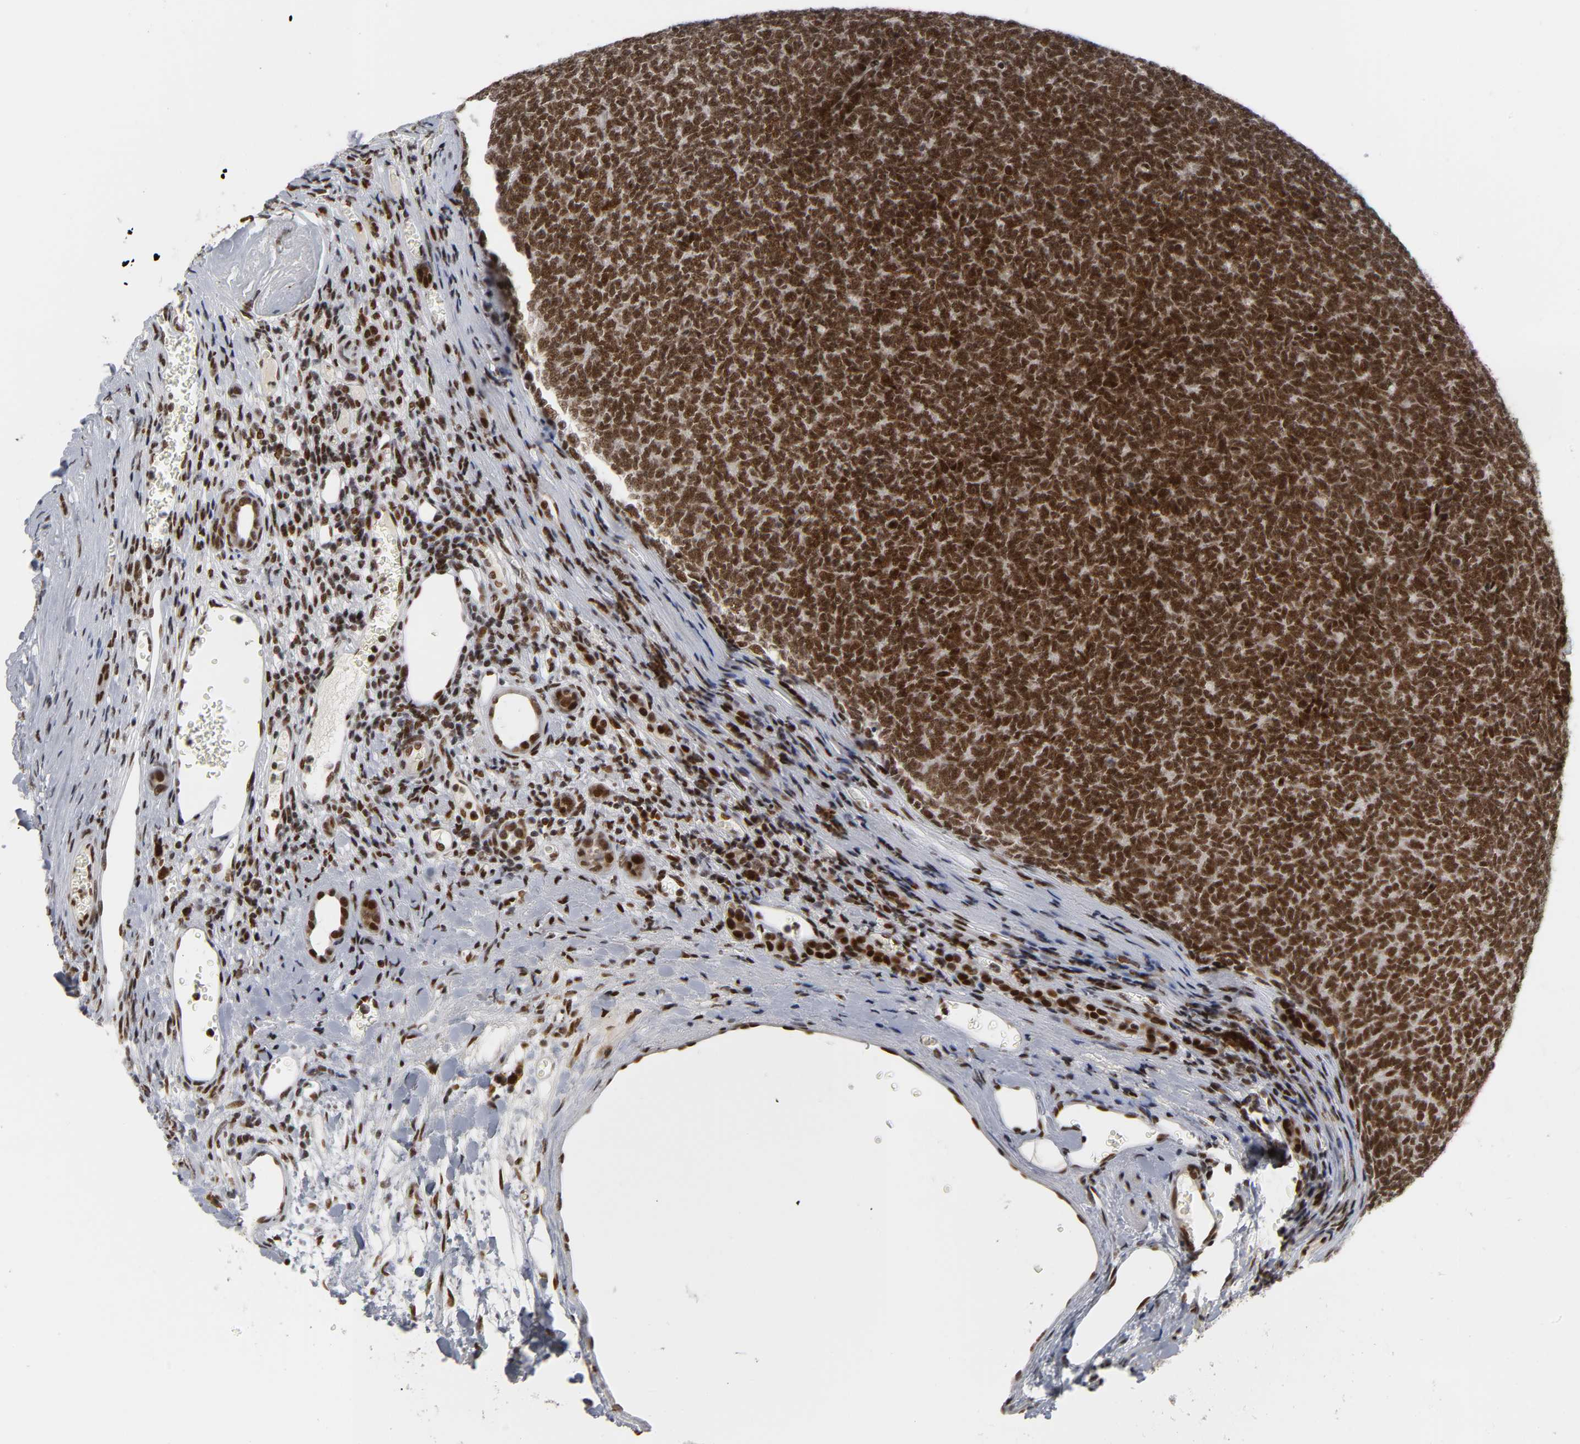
{"staining": {"intensity": "strong", "quantity": ">75%", "location": "nuclear"}, "tissue": "renal cancer", "cell_type": "Tumor cells", "image_type": "cancer", "snomed": [{"axis": "morphology", "description": "Neoplasm, malignant, NOS"}, {"axis": "topography", "description": "Kidney"}], "caption": "Immunohistochemistry micrograph of neoplastic tissue: human renal neoplasm (malignant) stained using IHC reveals high levels of strong protein expression localized specifically in the nuclear of tumor cells, appearing as a nuclear brown color.", "gene": "CREBBP", "patient": {"sex": "male", "age": 28}}